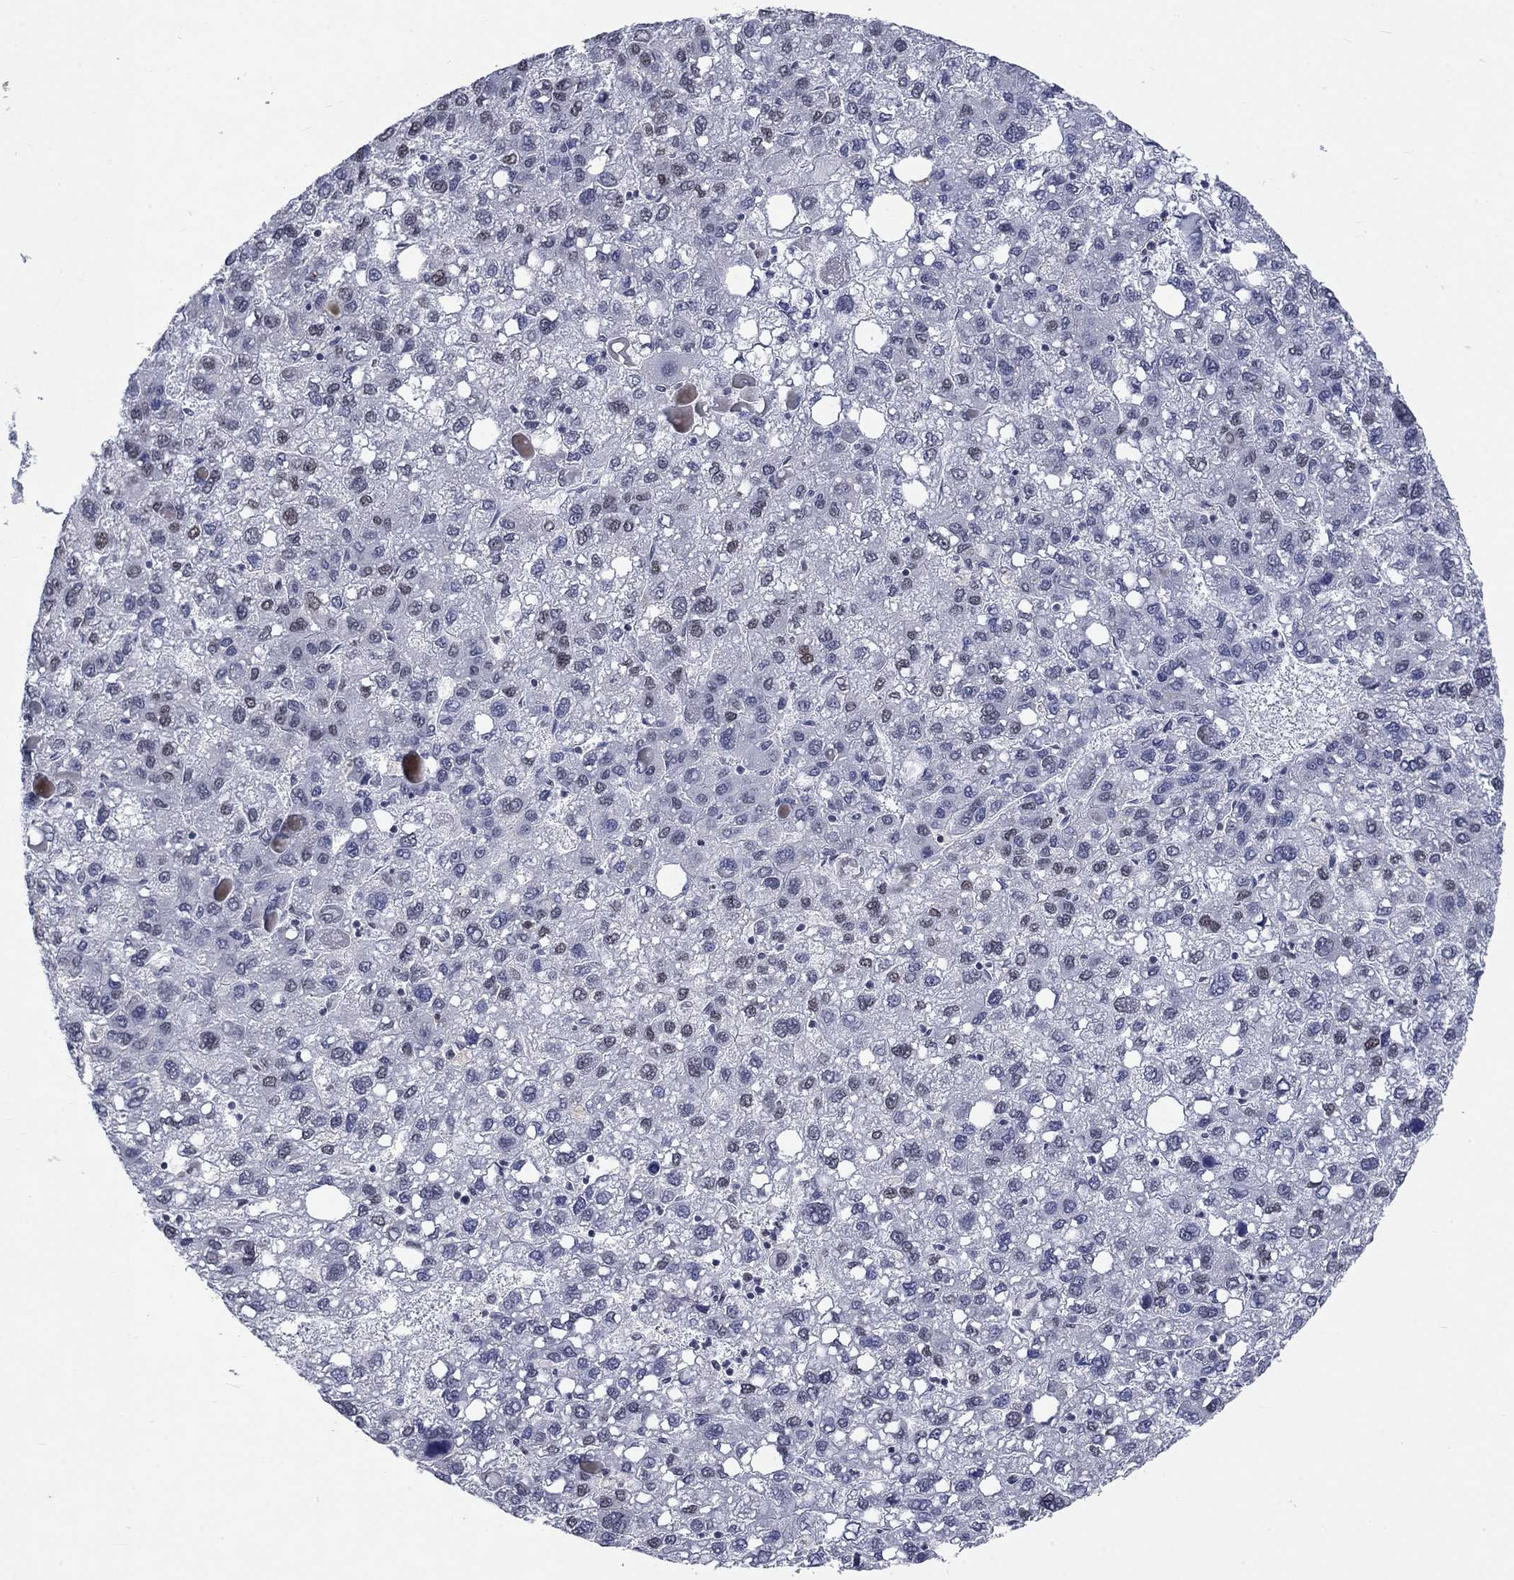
{"staining": {"intensity": "negative", "quantity": "none", "location": "none"}, "tissue": "liver cancer", "cell_type": "Tumor cells", "image_type": "cancer", "snomed": [{"axis": "morphology", "description": "Carcinoma, Hepatocellular, NOS"}, {"axis": "topography", "description": "Liver"}], "caption": "This image is of liver cancer (hepatocellular carcinoma) stained with immunohistochemistry (IHC) to label a protein in brown with the nuclei are counter-stained blue. There is no staining in tumor cells.", "gene": "HCFC1", "patient": {"sex": "female", "age": 82}}